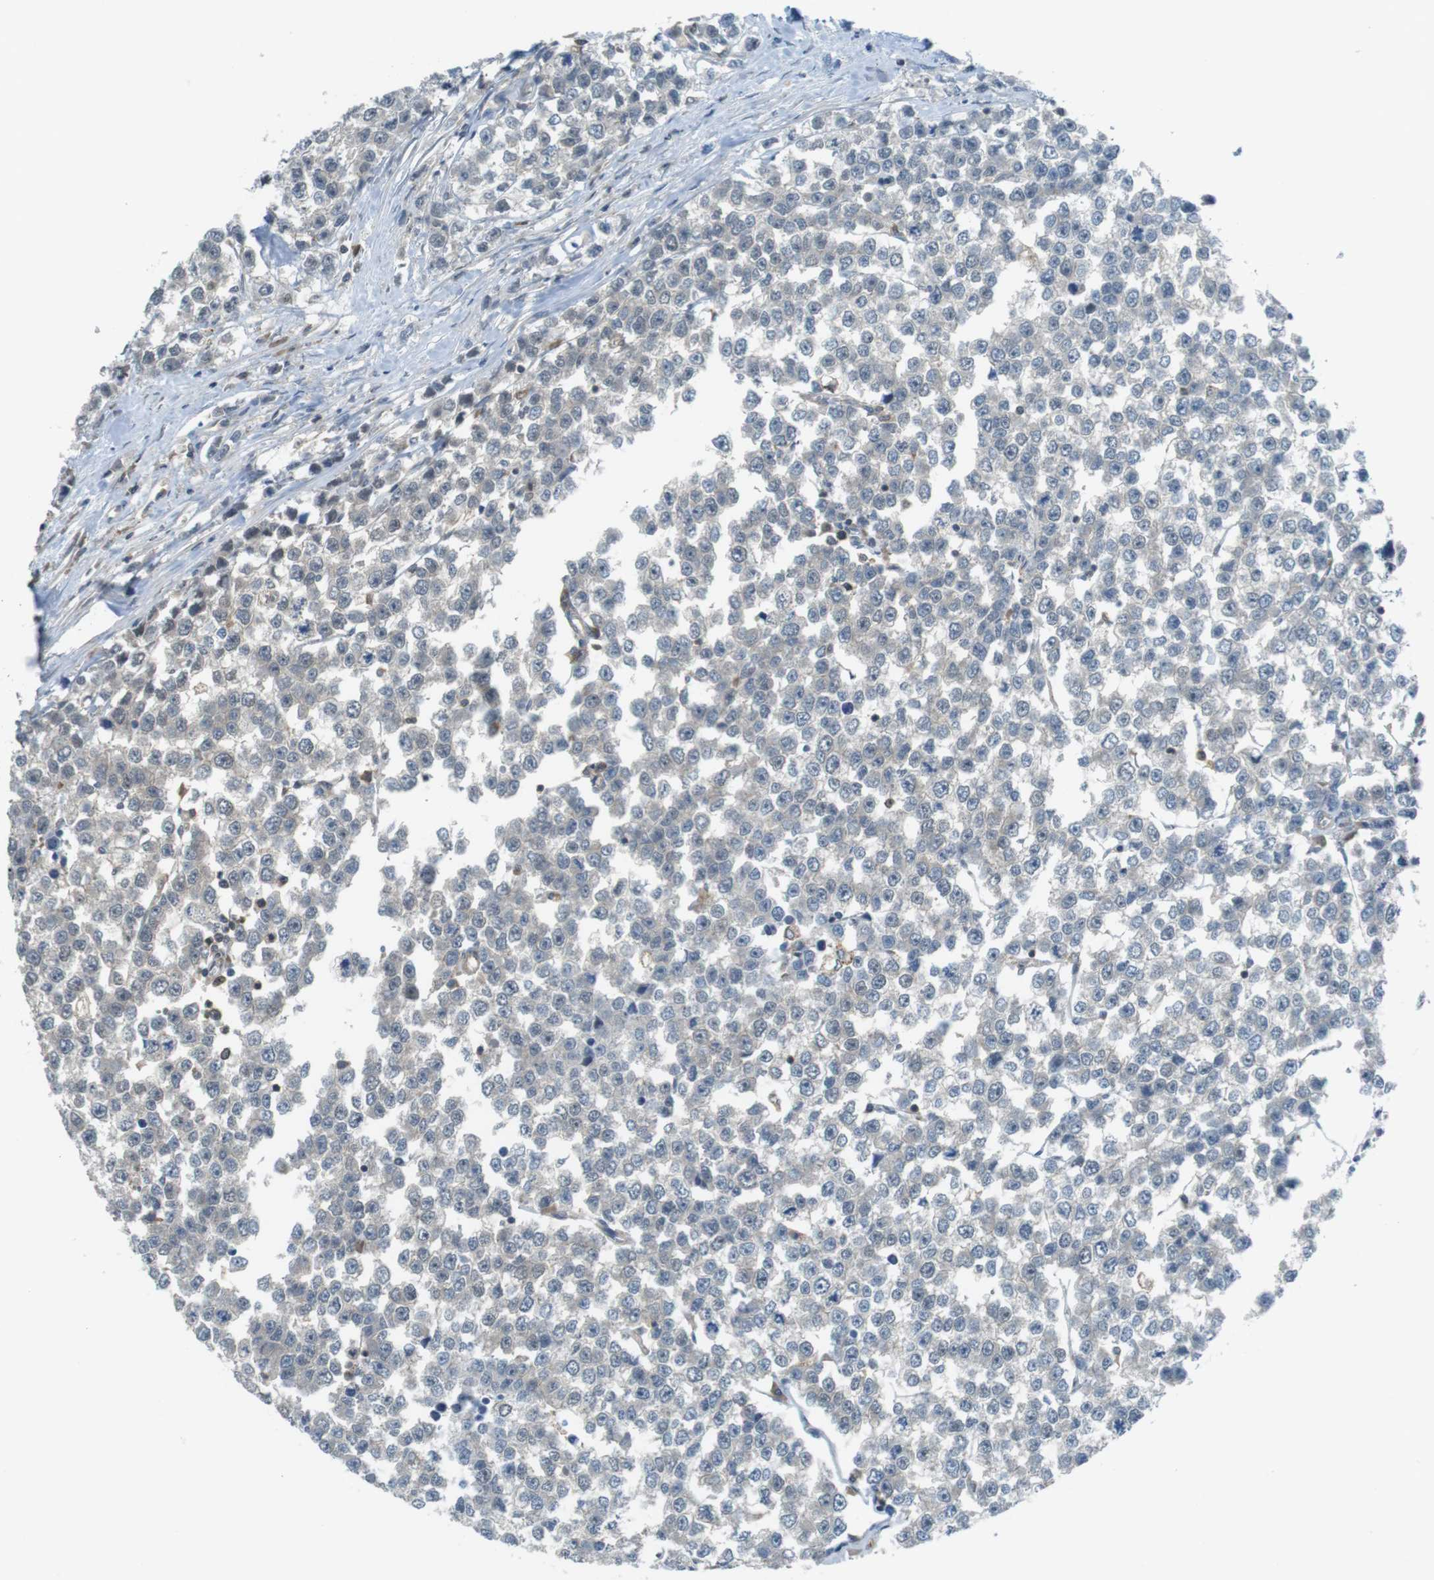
{"staining": {"intensity": "negative", "quantity": "none", "location": "none"}, "tissue": "testis cancer", "cell_type": "Tumor cells", "image_type": "cancer", "snomed": [{"axis": "morphology", "description": "Seminoma, NOS"}, {"axis": "morphology", "description": "Carcinoma, Embryonal, NOS"}, {"axis": "topography", "description": "Testis"}], "caption": "The photomicrograph exhibits no significant expression in tumor cells of testis cancer (seminoma). Brightfield microscopy of IHC stained with DAB (3,3'-diaminobenzidine) (brown) and hematoxylin (blue), captured at high magnification.", "gene": "LRRC3B", "patient": {"sex": "male", "age": 52}}